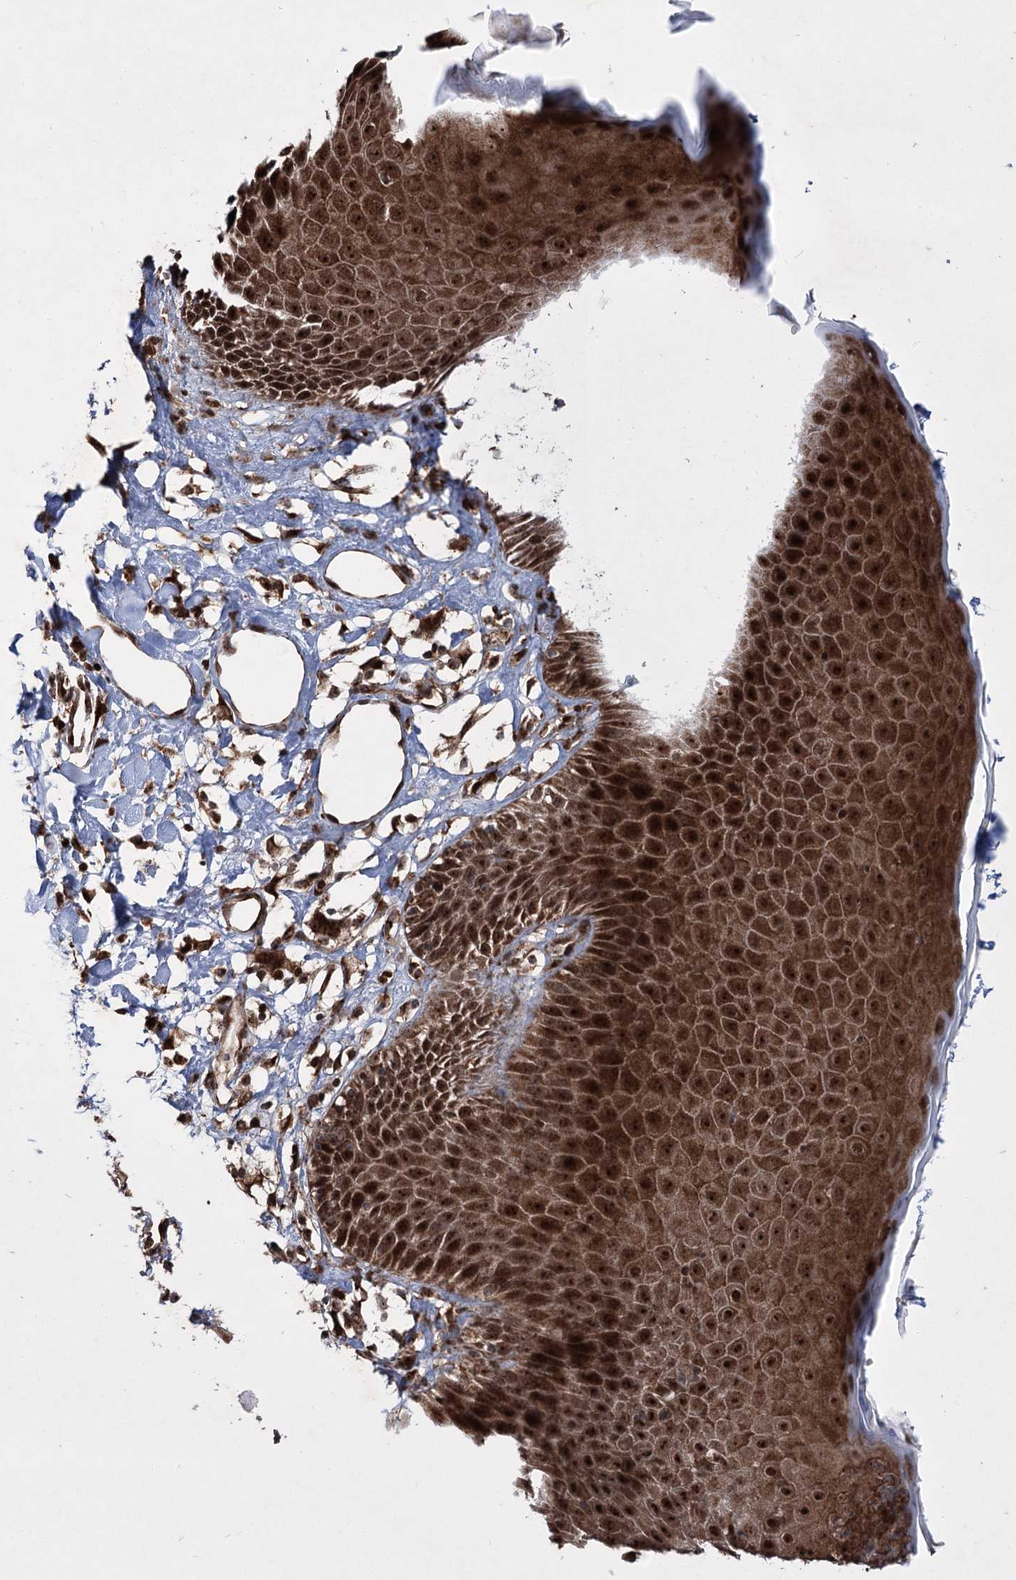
{"staining": {"intensity": "strong", "quantity": ">75%", "location": "cytoplasmic/membranous,nuclear"}, "tissue": "skin", "cell_type": "Epidermal cells", "image_type": "normal", "snomed": [{"axis": "morphology", "description": "Normal tissue, NOS"}, {"axis": "topography", "description": "Vulva"}], "caption": "Protein staining of unremarkable skin displays strong cytoplasmic/membranous,nuclear expression in about >75% of epidermal cells.", "gene": "SERINC5", "patient": {"sex": "female", "age": 68}}